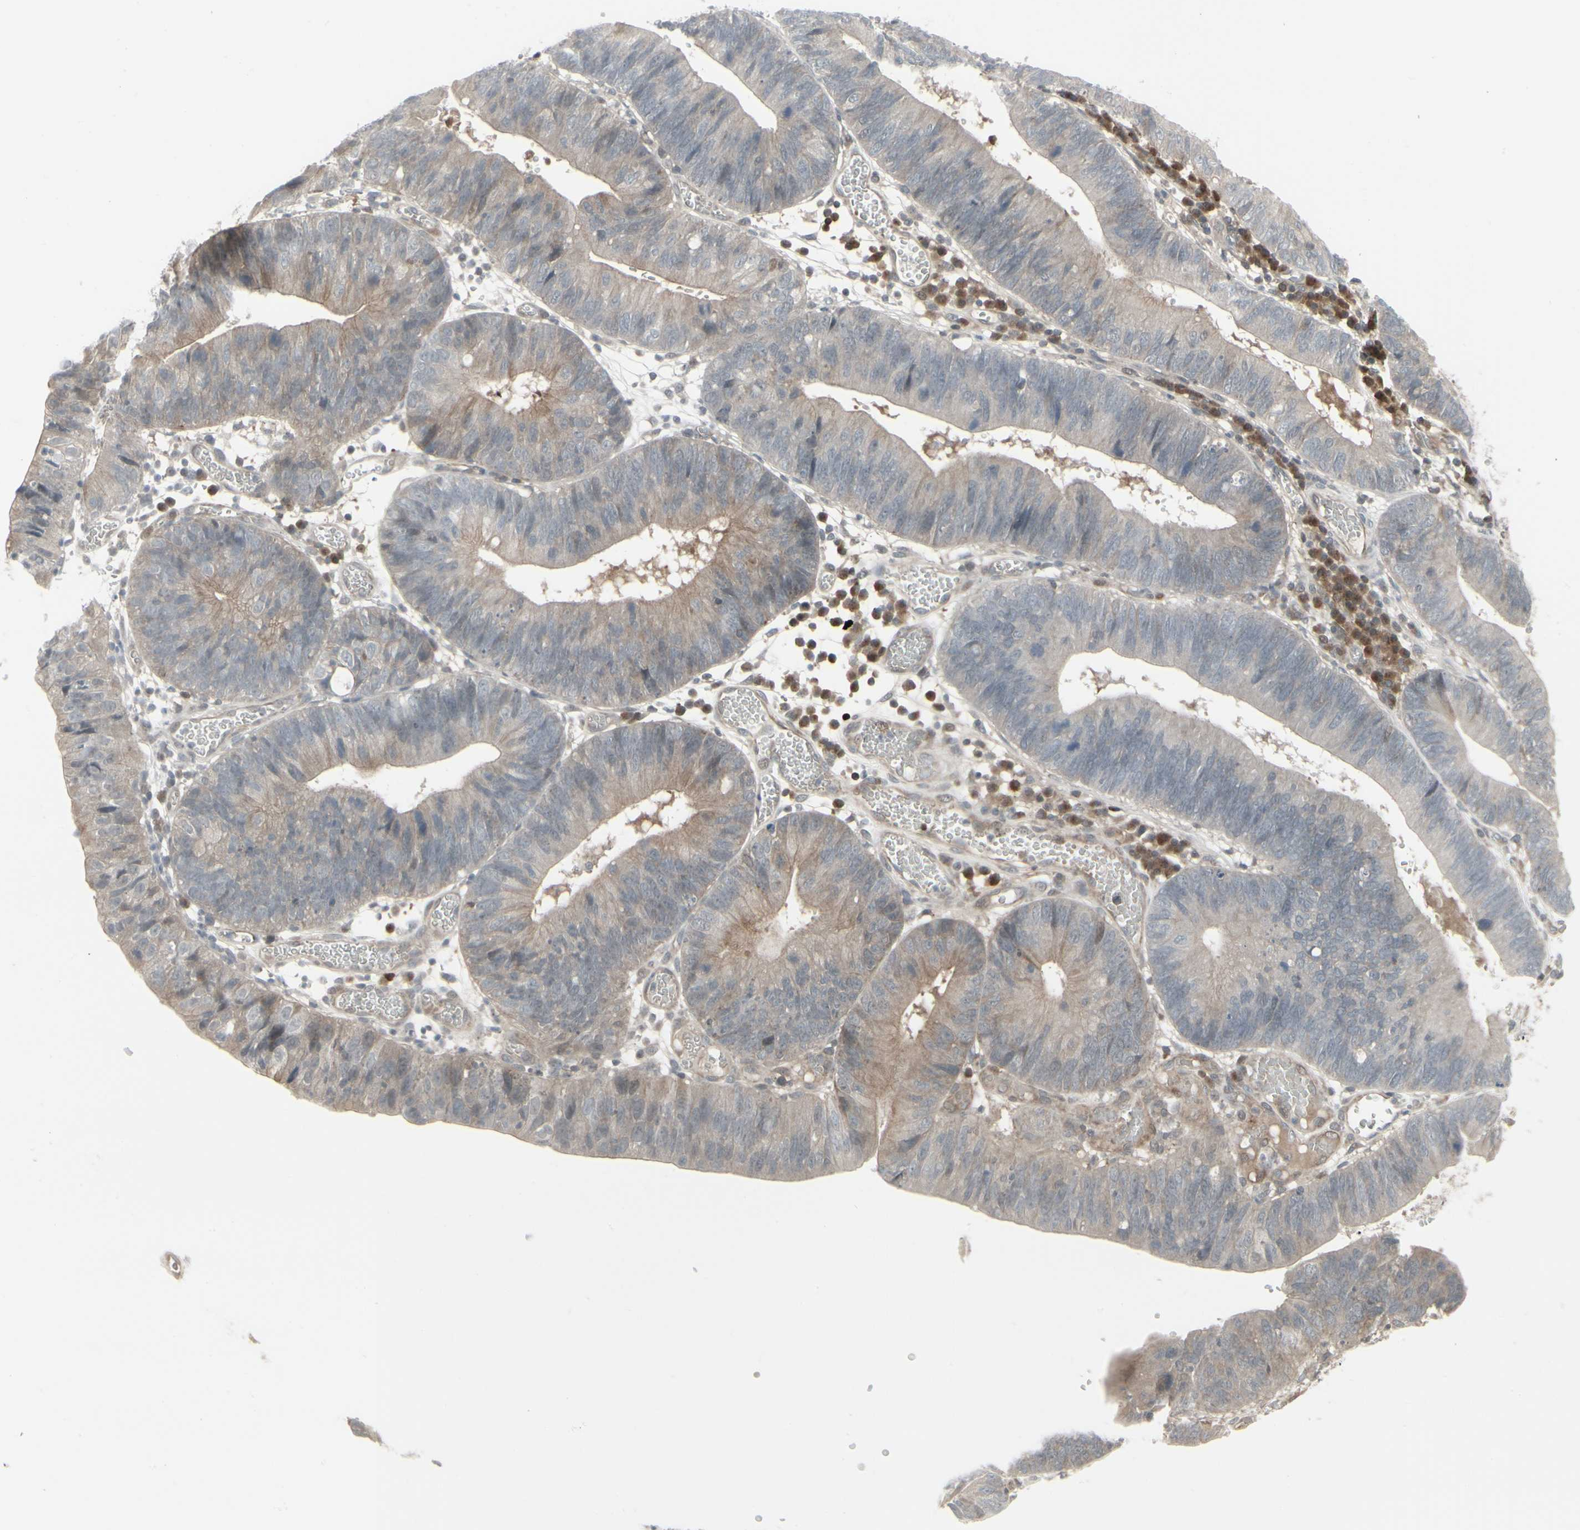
{"staining": {"intensity": "weak", "quantity": ">75%", "location": "cytoplasmic/membranous"}, "tissue": "stomach cancer", "cell_type": "Tumor cells", "image_type": "cancer", "snomed": [{"axis": "morphology", "description": "Adenocarcinoma, NOS"}, {"axis": "topography", "description": "Stomach"}], "caption": "Stomach cancer (adenocarcinoma) stained for a protein demonstrates weak cytoplasmic/membranous positivity in tumor cells. The staining was performed using DAB, with brown indicating positive protein expression. Nuclei are stained blue with hematoxylin.", "gene": "IGFBP6", "patient": {"sex": "male", "age": 59}}